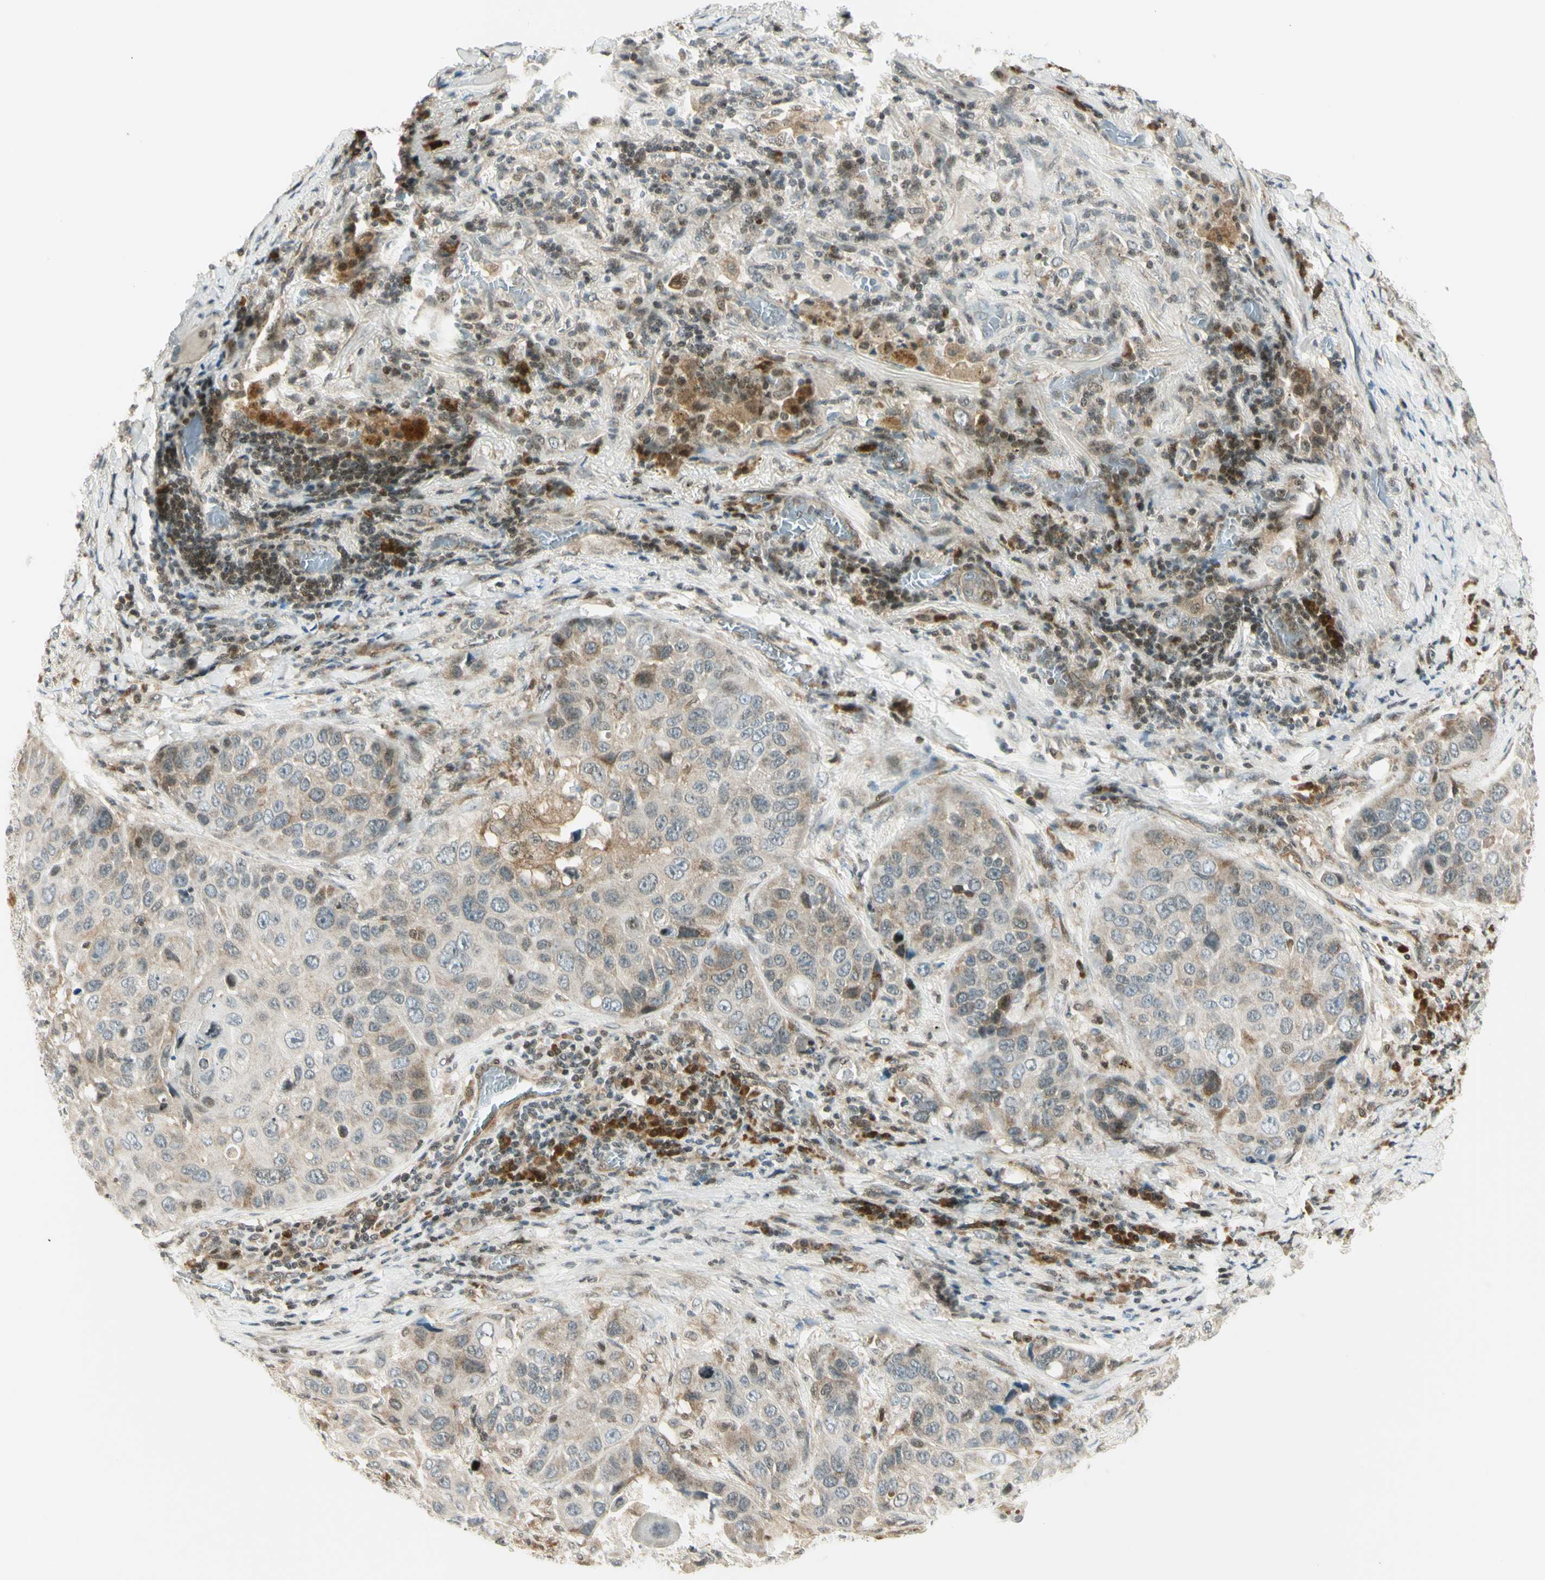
{"staining": {"intensity": "weak", "quantity": "<25%", "location": "cytoplasmic/membranous"}, "tissue": "lung cancer", "cell_type": "Tumor cells", "image_type": "cancer", "snomed": [{"axis": "morphology", "description": "Squamous cell carcinoma, NOS"}, {"axis": "topography", "description": "Lung"}], "caption": "This is an immunohistochemistry photomicrograph of lung cancer. There is no staining in tumor cells.", "gene": "TPT1", "patient": {"sex": "male", "age": 57}}